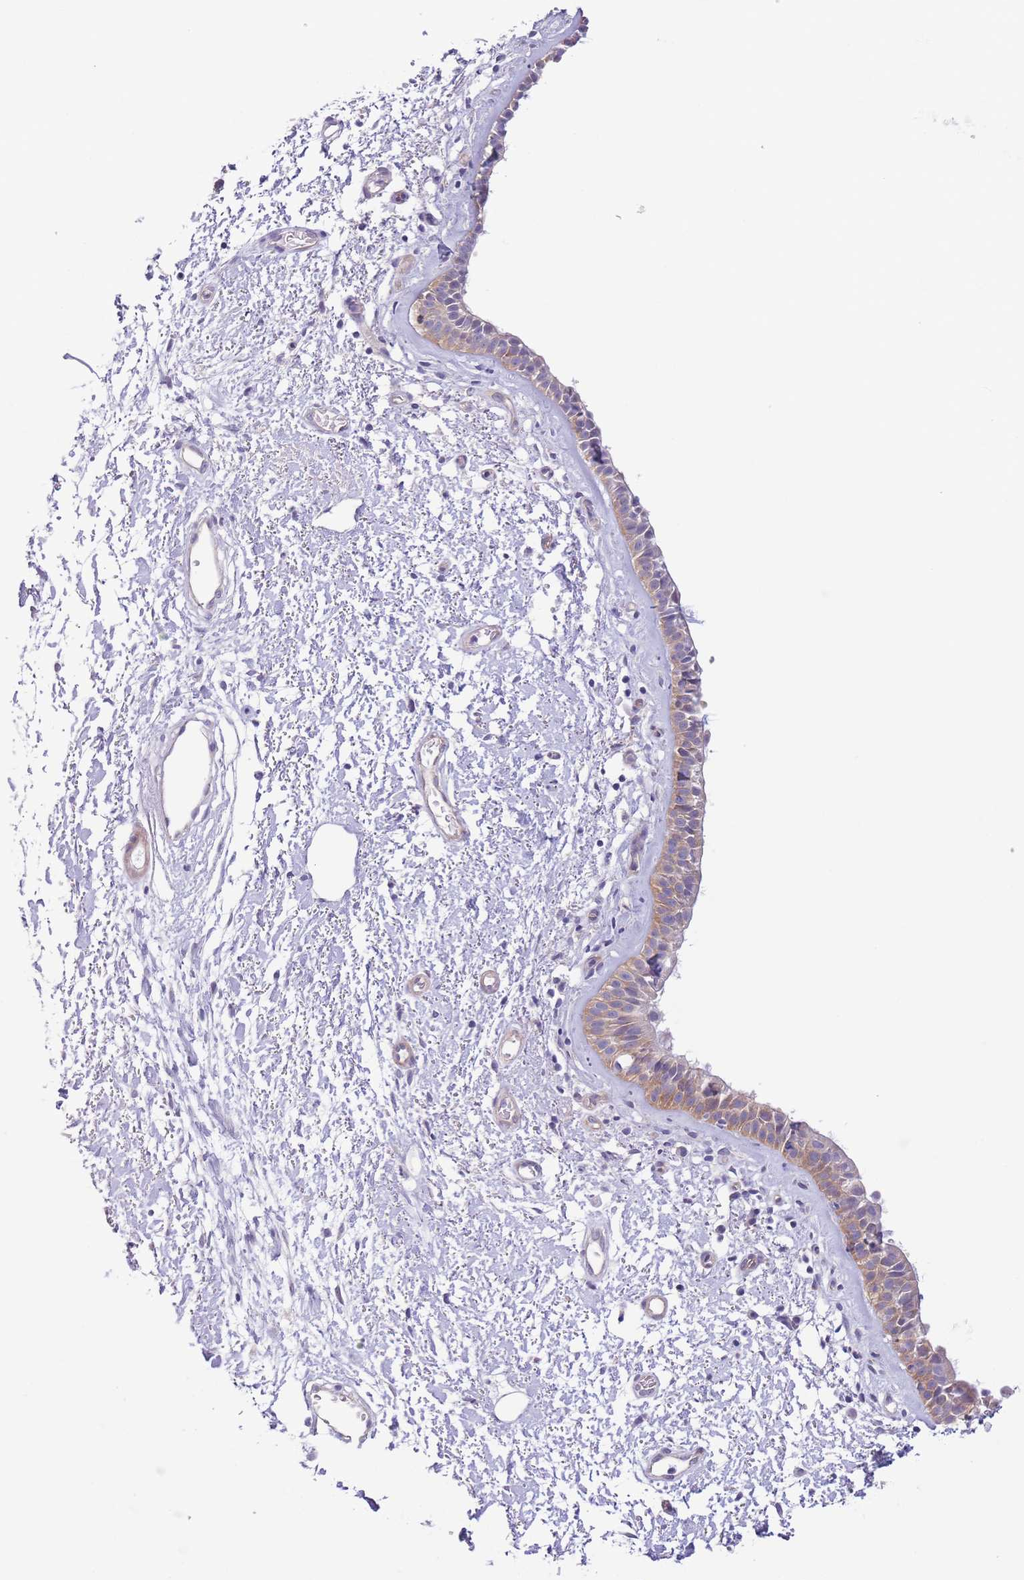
{"staining": {"intensity": "moderate", "quantity": "25%-75%", "location": "cytoplasmic/membranous"}, "tissue": "nasopharynx", "cell_type": "Respiratory epithelial cells", "image_type": "normal", "snomed": [{"axis": "morphology", "description": "Normal tissue, NOS"}, {"axis": "topography", "description": "Cartilage tissue"}, {"axis": "topography", "description": "Nasopharynx"}], "caption": "Nasopharynx stained with immunohistochemistry exhibits moderate cytoplasmic/membranous expression in about 25%-75% of respiratory epithelial cells. The protein of interest is shown in brown color, while the nuclei are stained blue.", "gene": "C9orf152", "patient": {"sex": "male", "age": 56}}